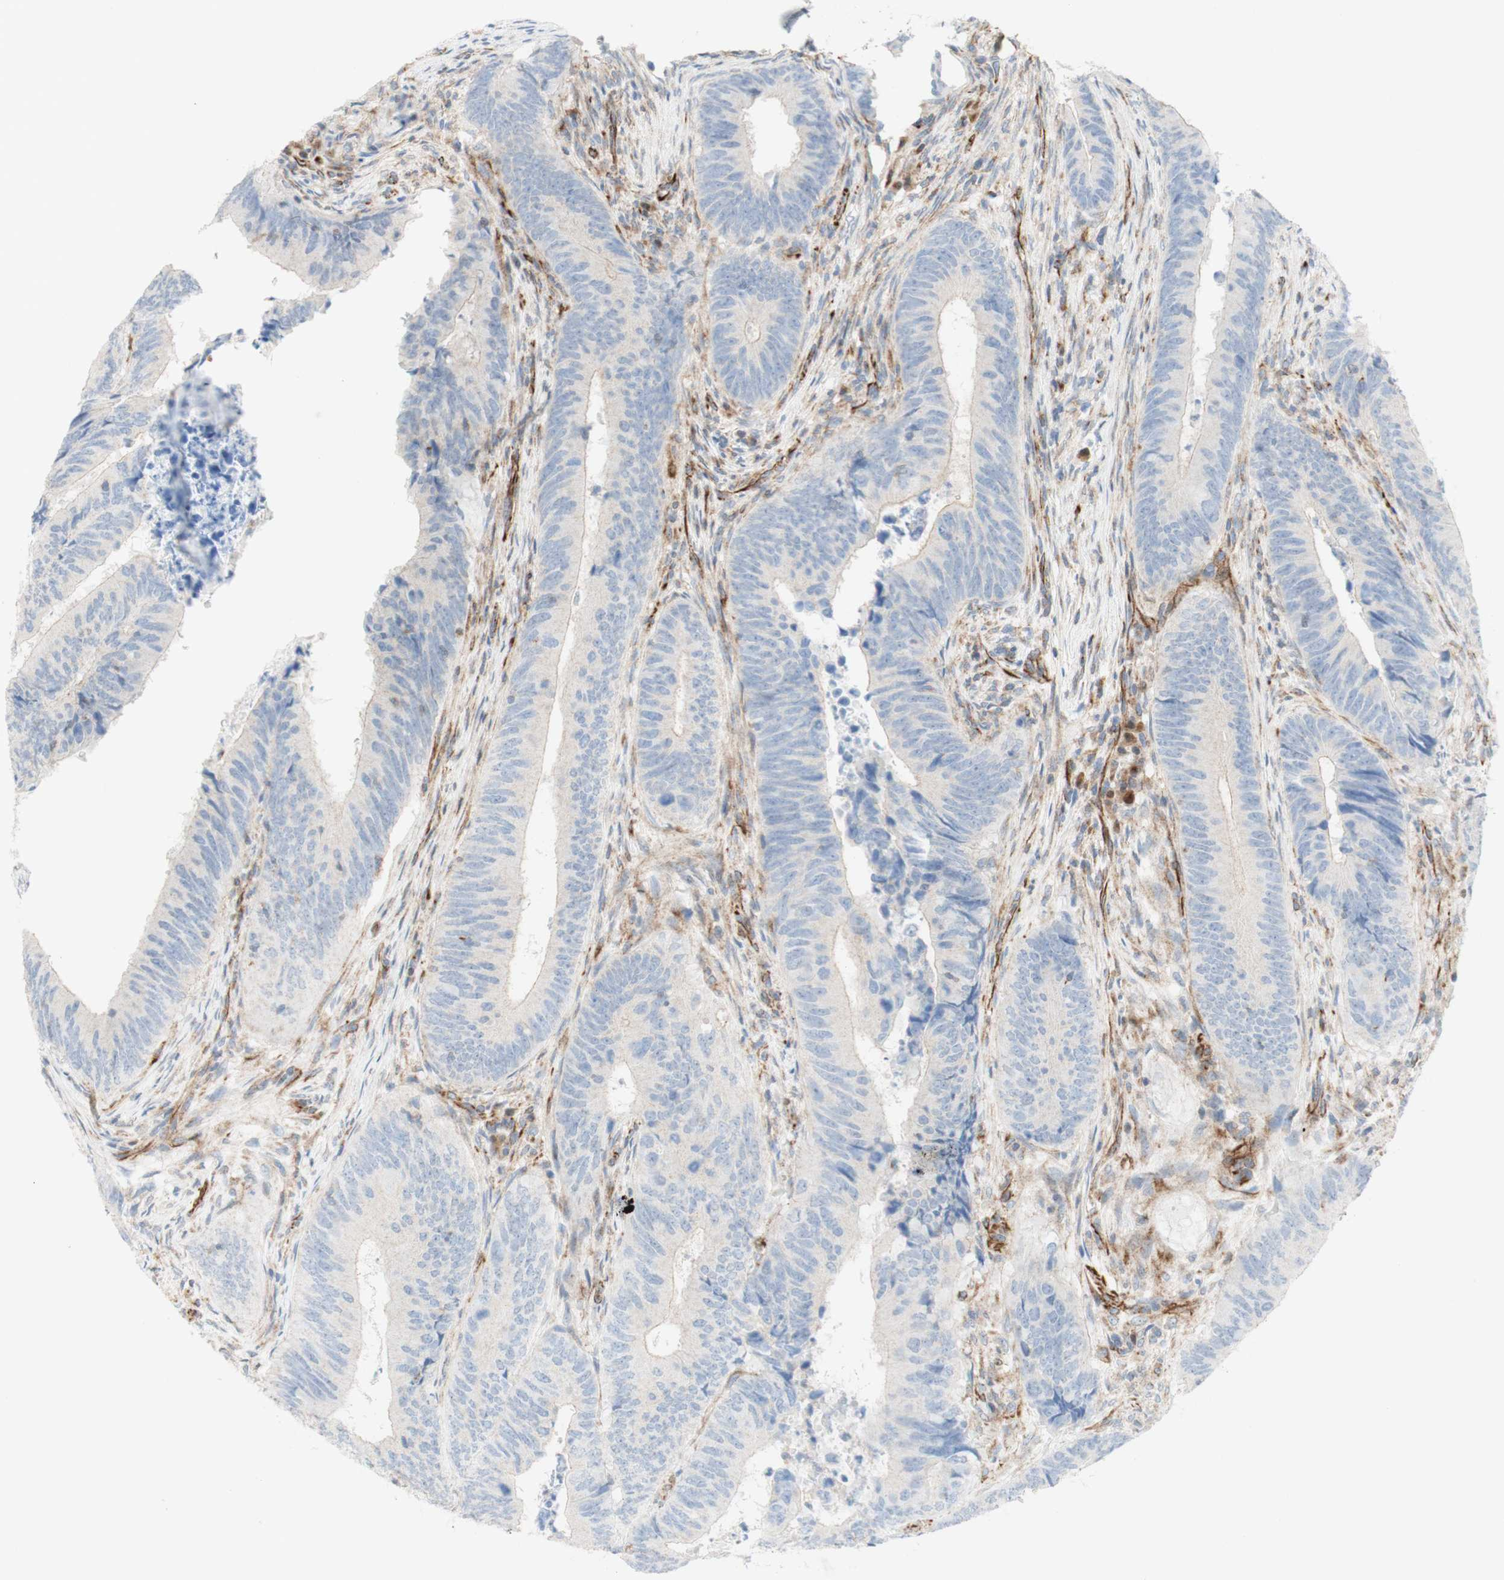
{"staining": {"intensity": "negative", "quantity": "none", "location": "none"}, "tissue": "colorectal cancer", "cell_type": "Tumor cells", "image_type": "cancer", "snomed": [{"axis": "morphology", "description": "Normal tissue, NOS"}, {"axis": "morphology", "description": "Adenocarcinoma, NOS"}, {"axis": "topography", "description": "Colon"}], "caption": "High magnification brightfield microscopy of colorectal adenocarcinoma stained with DAB (brown) and counterstained with hematoxylin (blue): tumor cells show no significant positivity.", "gene": "POU2AF1", "patient": {"sex": "male", "age": 56}}